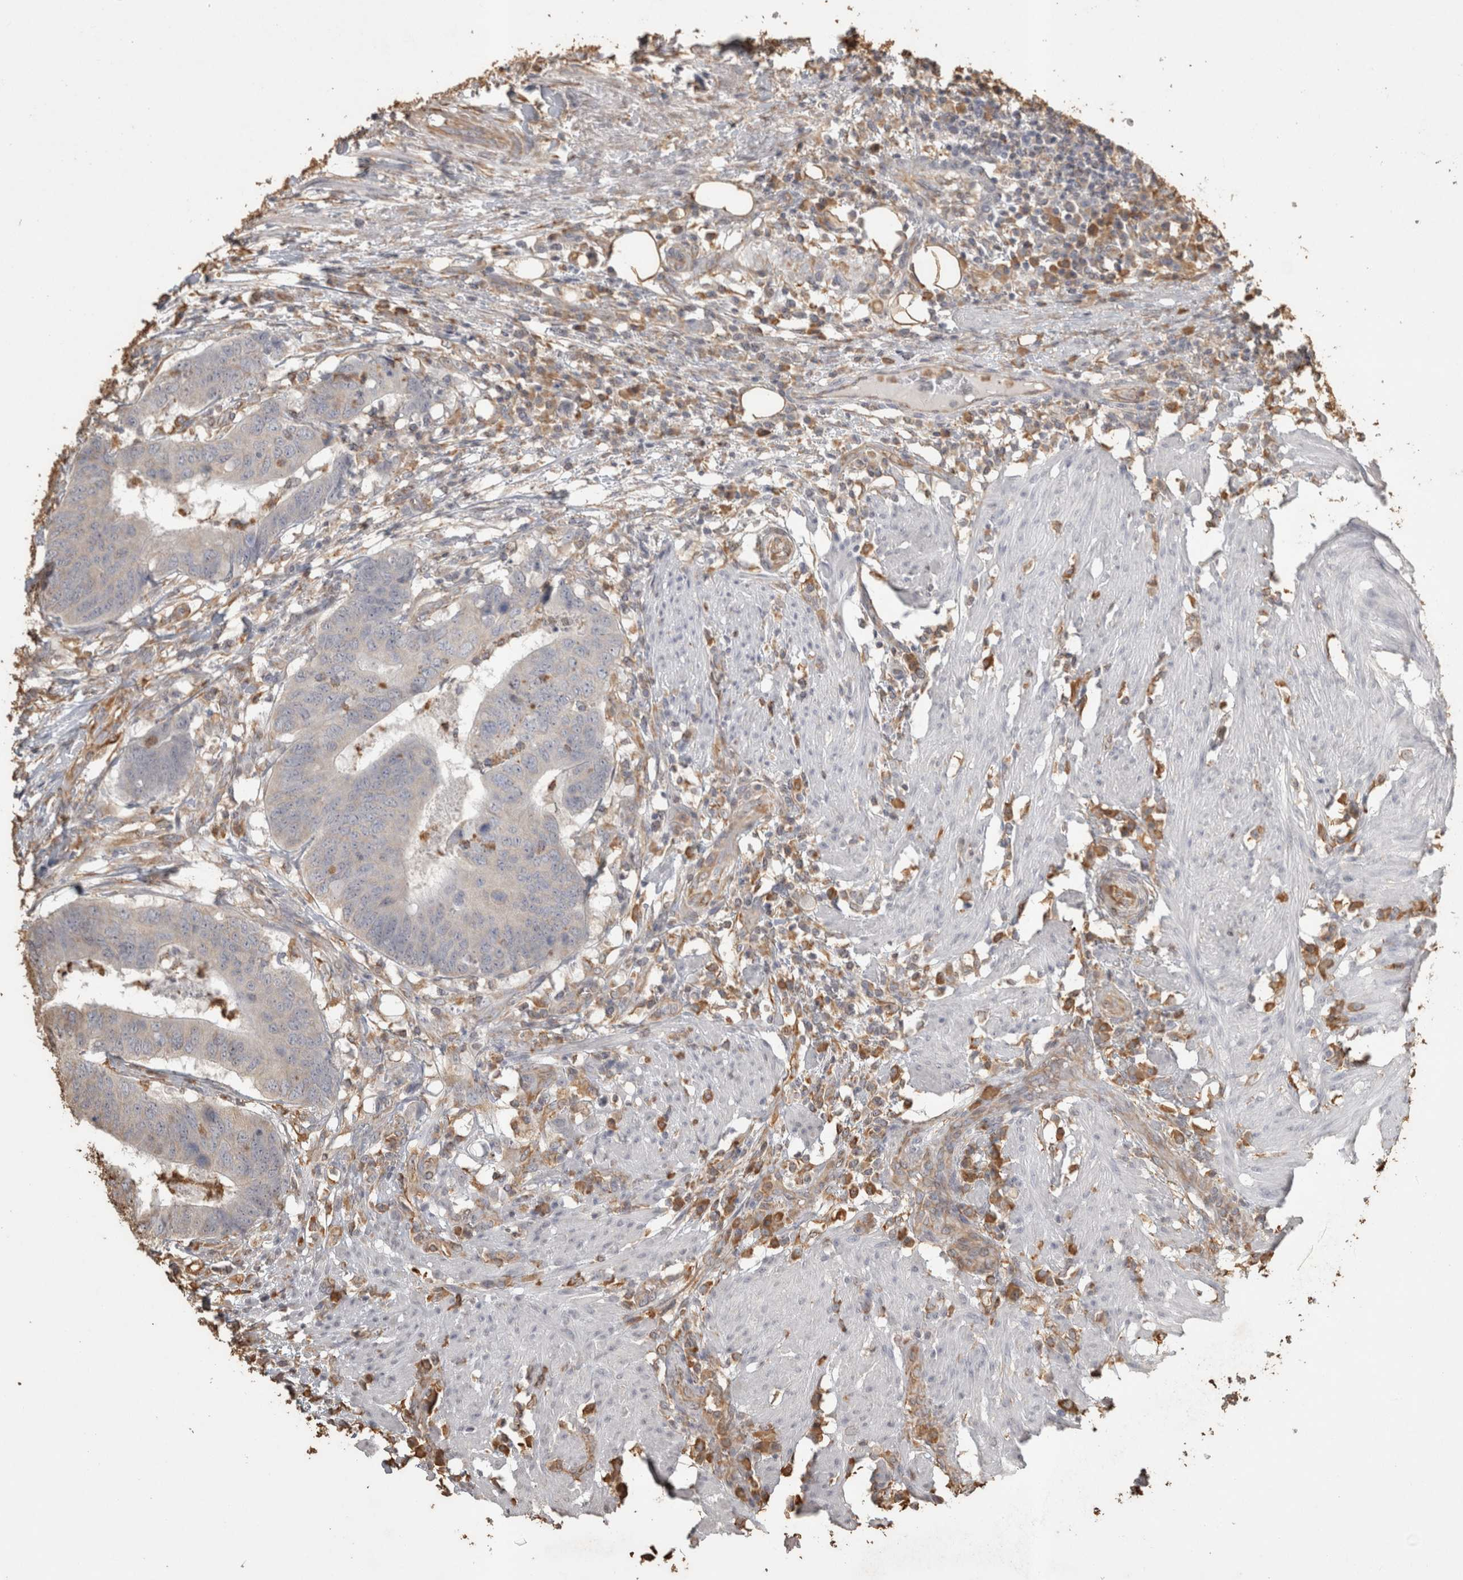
{"staining": {"intensity": "negative", "quantity": "none", "location": "none"}, "tissue": "colorectal cancer", "cell_type": "Tumor cells", "image_type": "cancer", "snomed": [{"axis": "morphology", "description": "Adenocarcinoma, NOS"}, {"axis": "topography", "description": "Colon"}], "caption": "Tumor cells are negative for brown protein staining in colorectal adenocarcinoma.", "gene": "REPS2", "patient": {"sex": "male", "age": 56}}